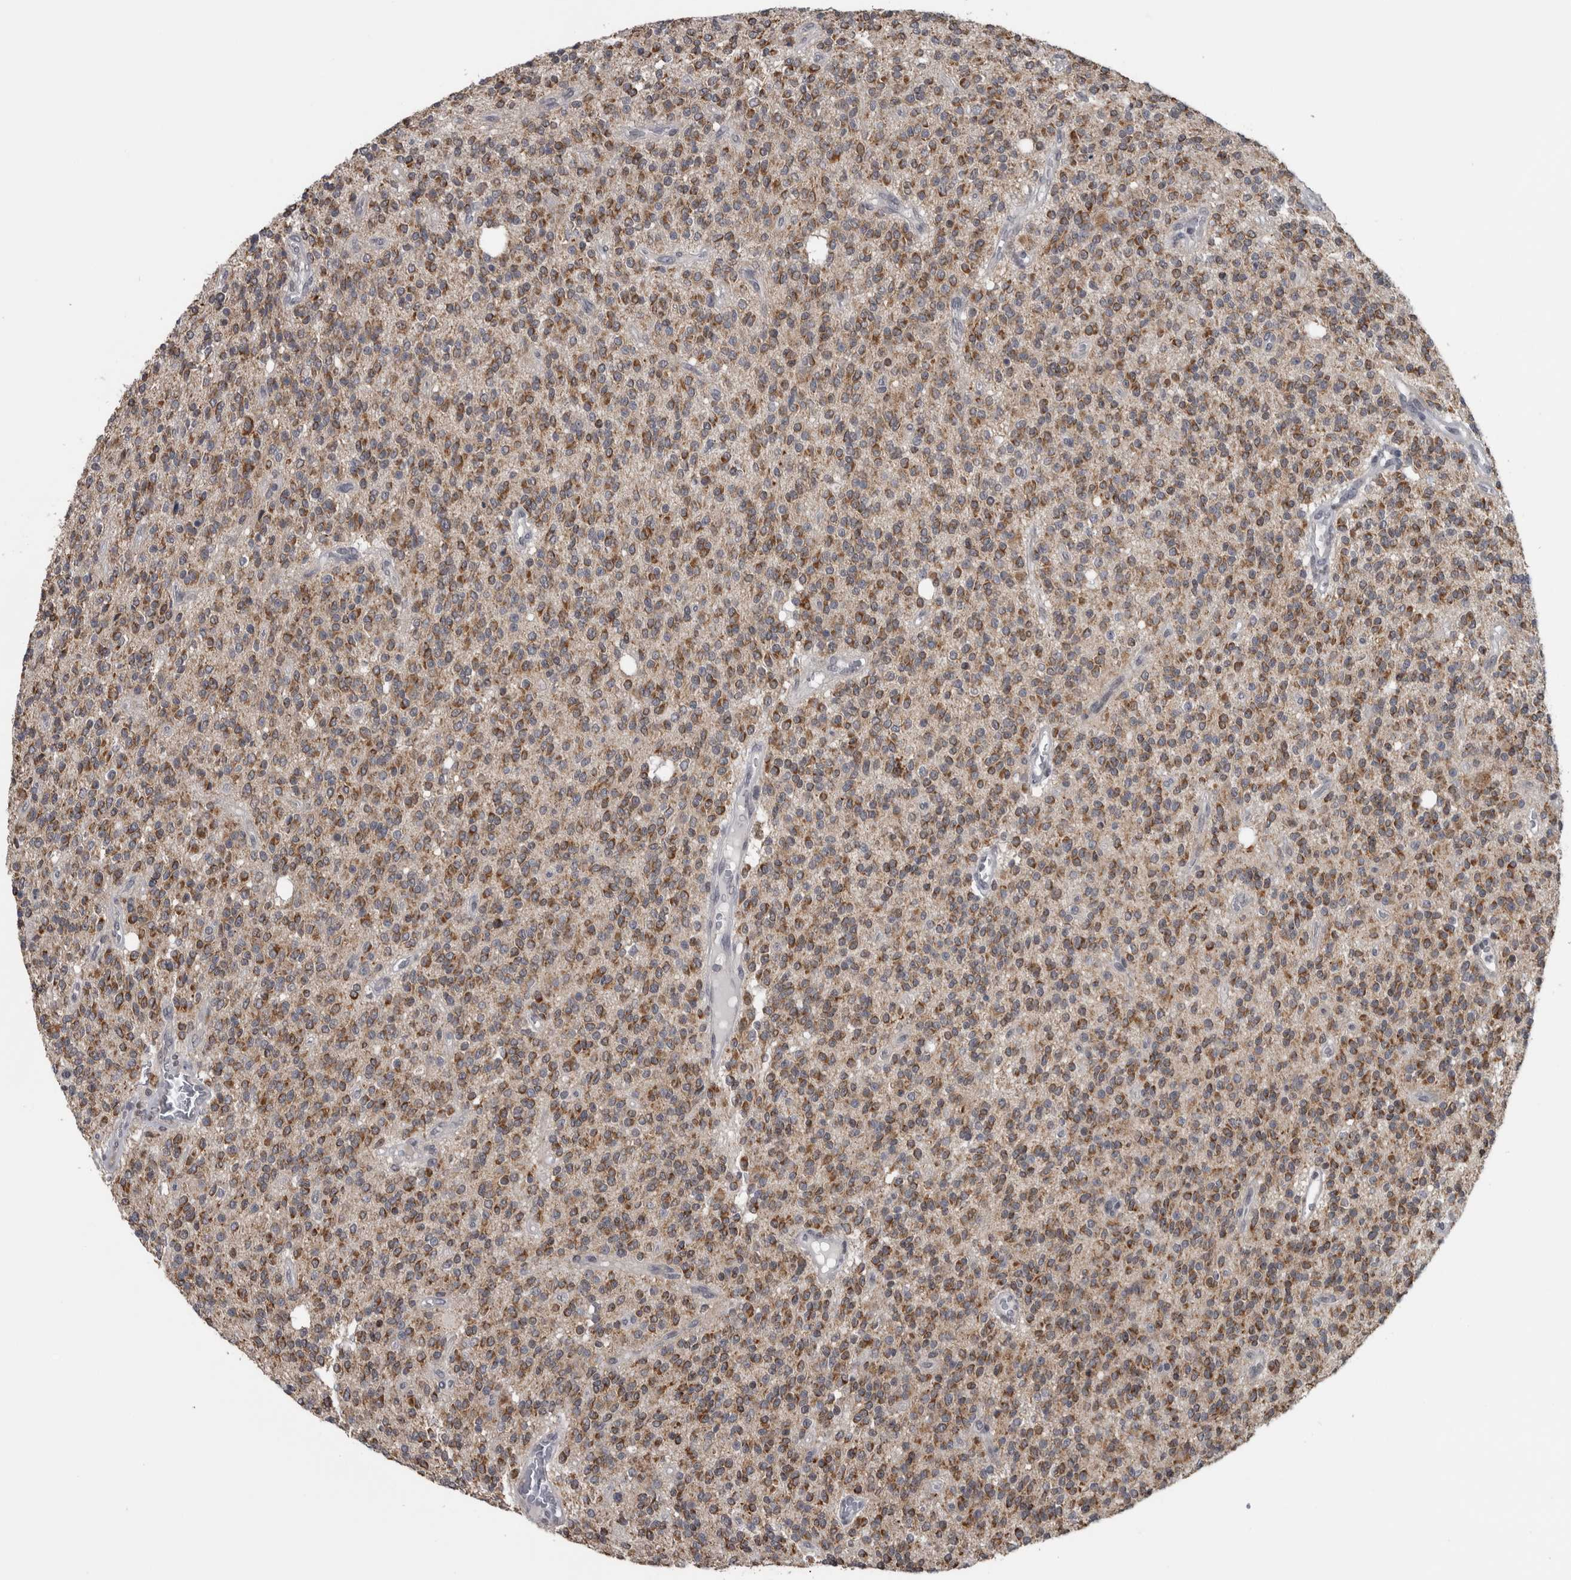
{"staining": {"intensity": "moderate", "quantity": ">75%", "location": "cytoplasmic/membranous"}, "tissue": "glioma", "cell_type": "Tumor cells", "image_type": "cancer", "snomed": [{"axis": "morphology", "description": "Glioma, malignant, High grade"}, {"axis": "topography", "description": "Brain"}], "caption": "This is an image of immunohistochemistry staining of glioma, which shows moderate staining in the cytoplasmic/membranous of tumor cells.", "gene": "OR2K2", "patient": {"sex": "male", "age": 34}}